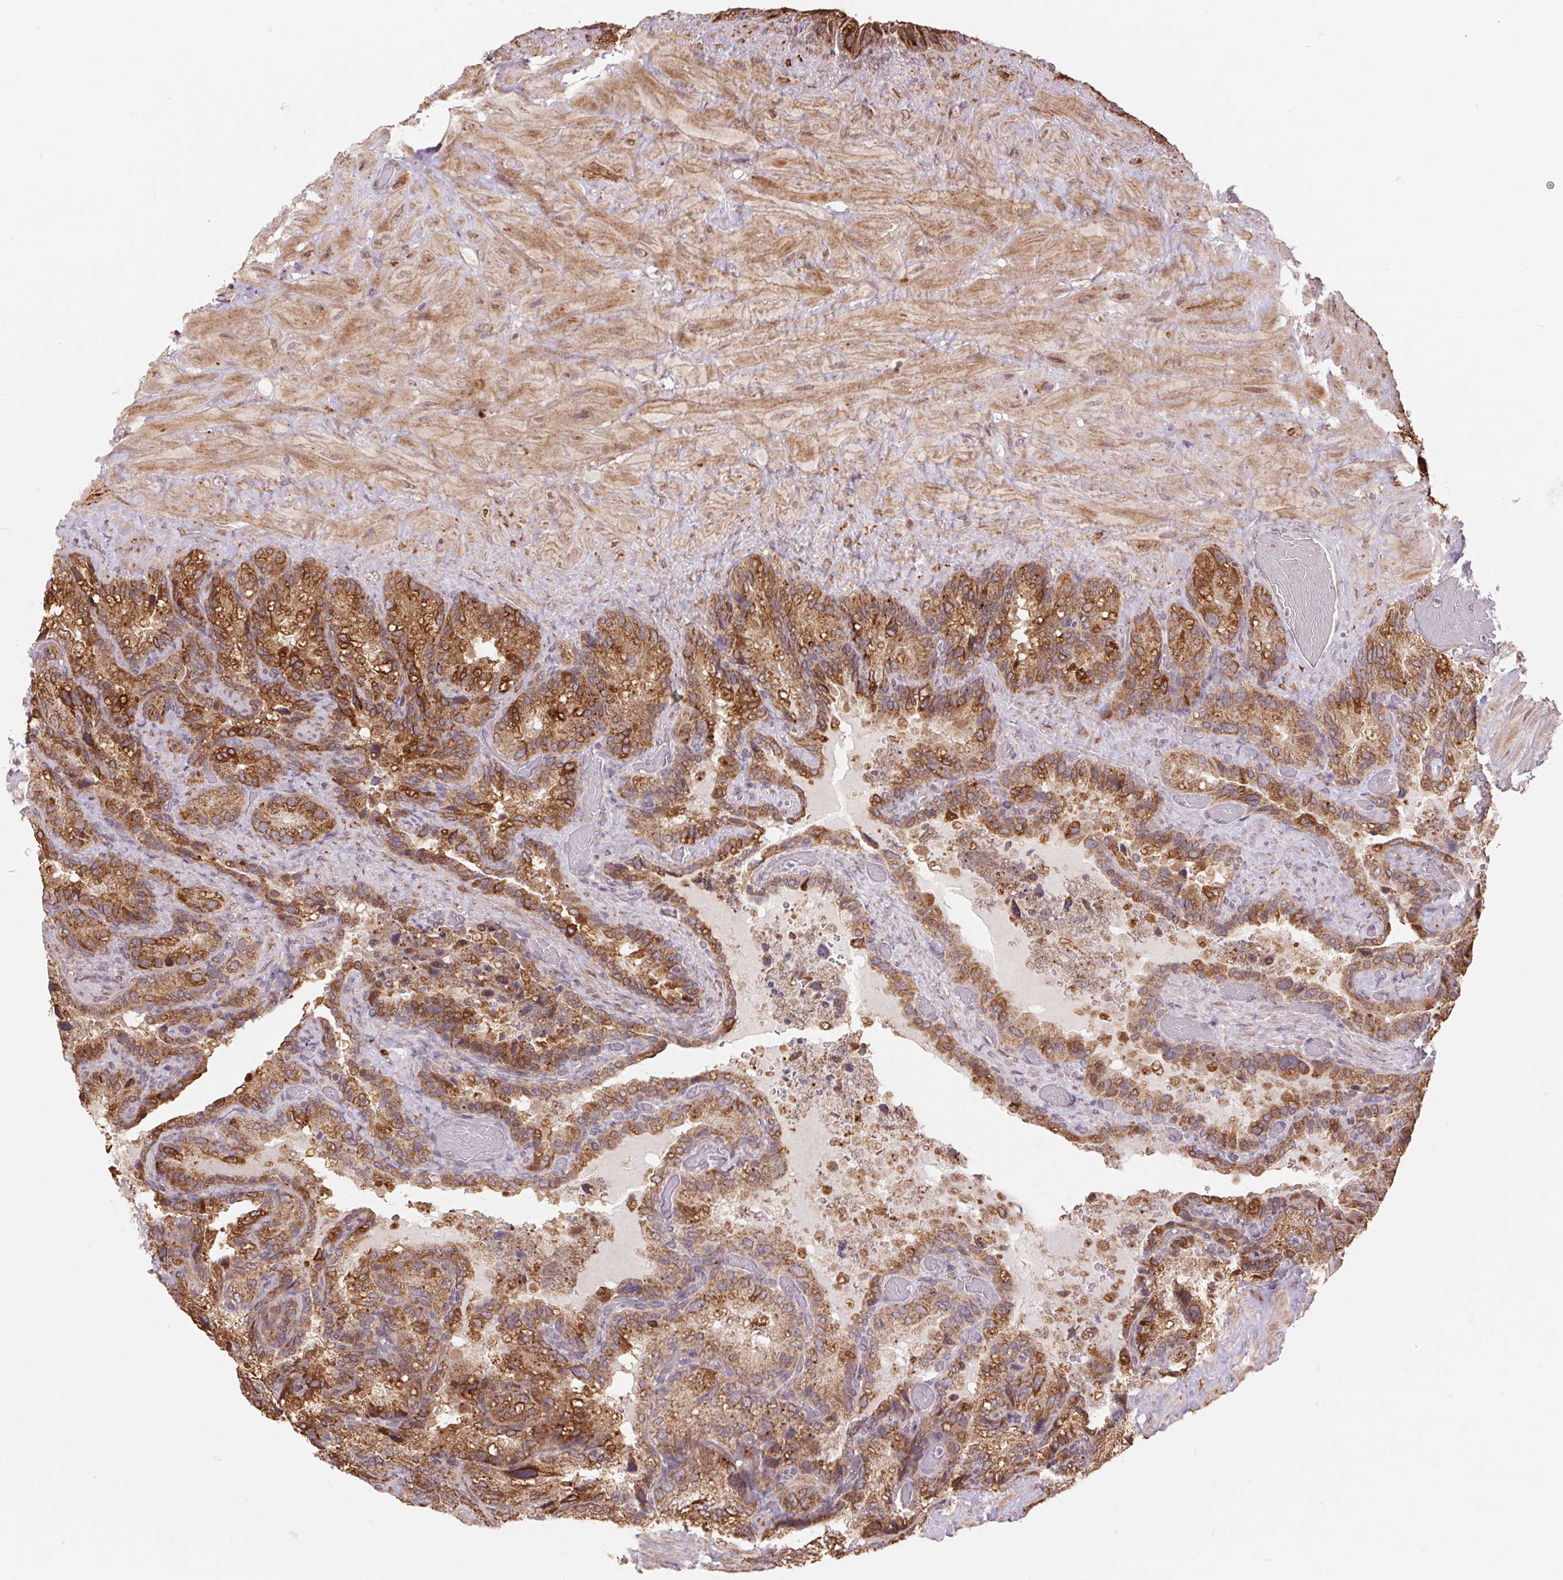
{"staining": {"intensity": "moderate", "quantity": ">75%", "location": "cytoplasmic/membranous"}, "tissue": "seminal vesicle", "cell_type": "Glandular cells", "image_type": "normal", "snomed": [{"axis": "morphology", "description": "Normal tissue, NOS"}, {"axis": "topography", "description": "Seminal veicle"}], "caption": "Benign seminal vesicle displays moderate cytoplasmic/membranous positivity in approximately >75% of glandular cells Using DAB (3,3'-diaminobenzidine) (brown) and hematoxylin (blue) stains, captured at high magnification using brightfield microscopy..", "gene": "PDHA1", "patient": {"sex": "male", "age": 60}}